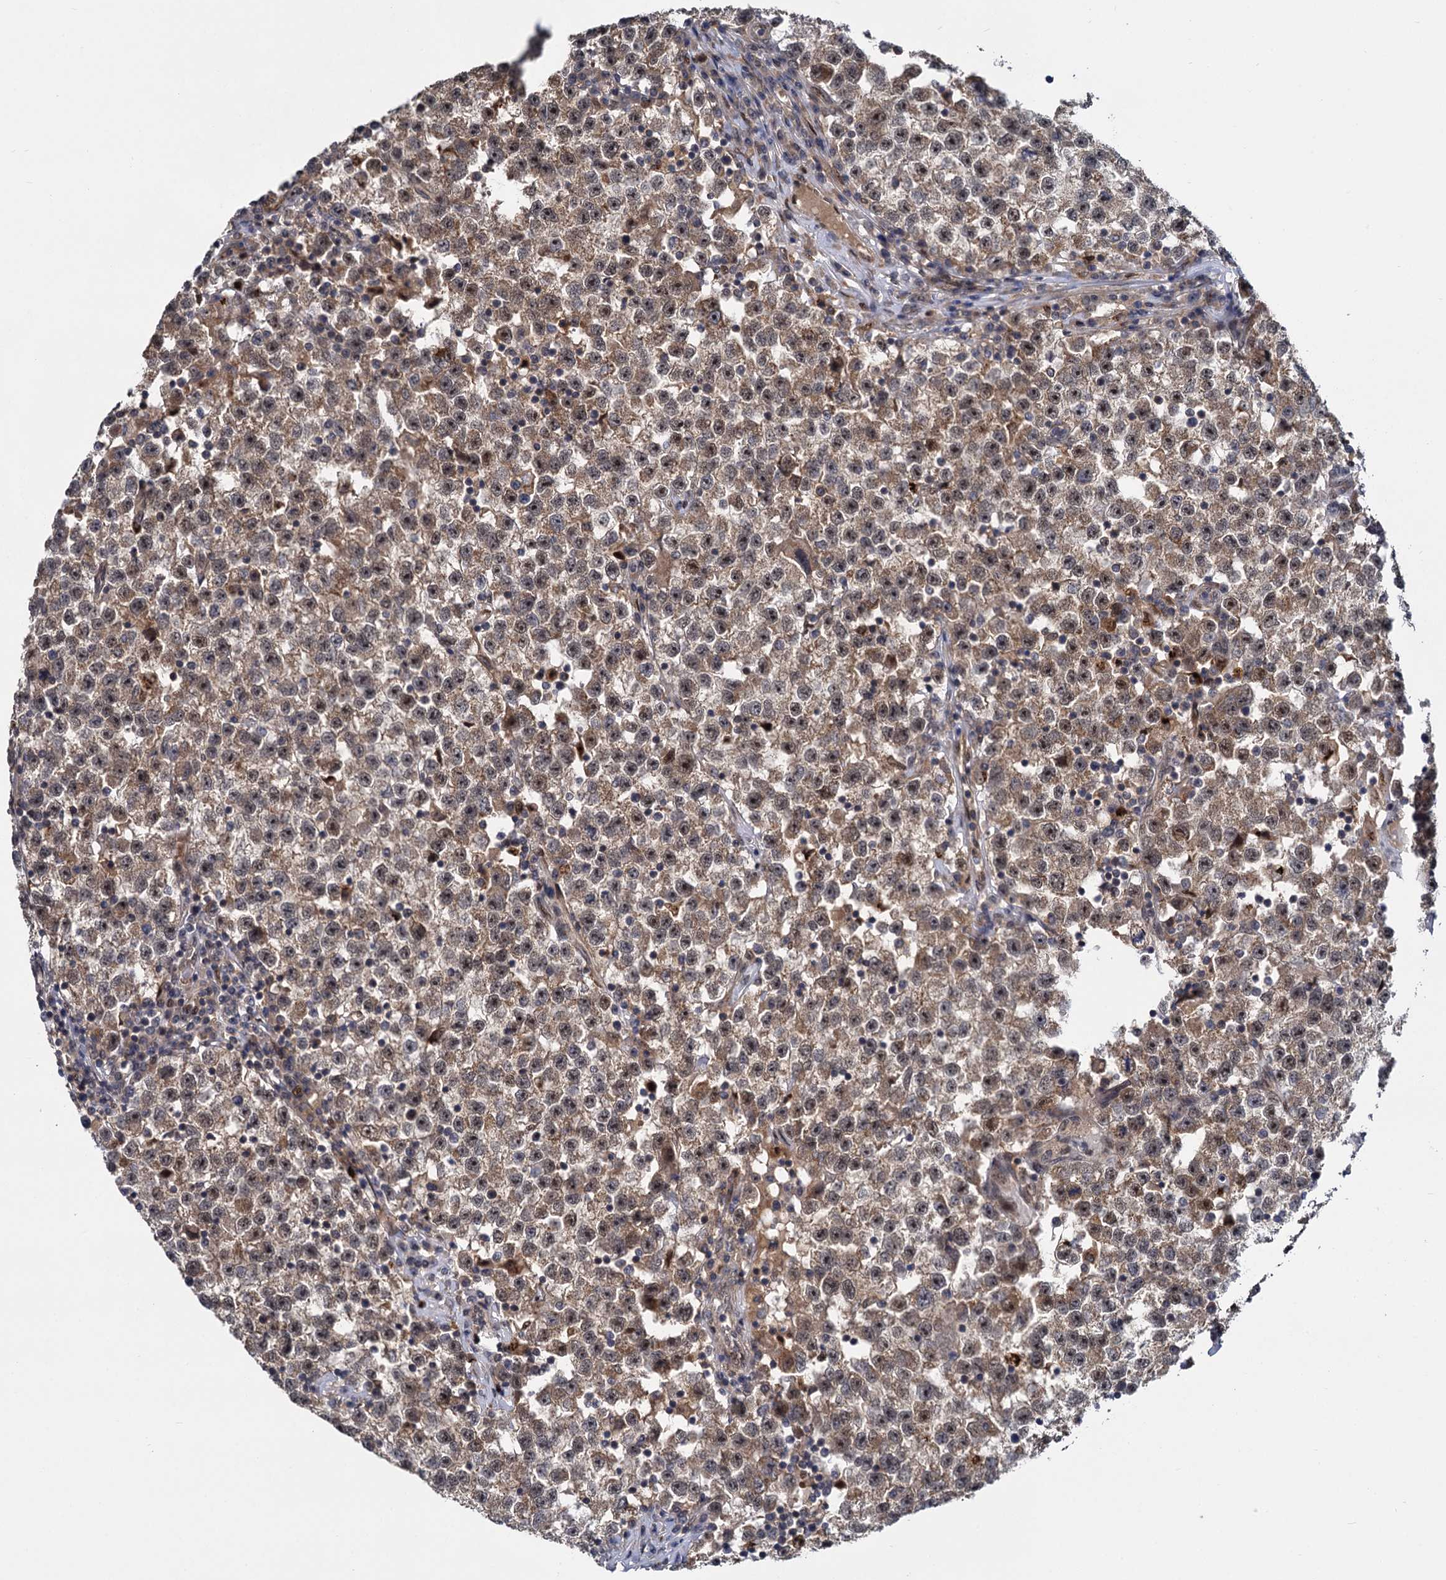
{"staining": {"intensity": "moderate", "quantity": ">75%", "location": "cytoplasmic/membranous,nuclear"}, "tissue": "testis cancer", "cell_type": "Tumor cells", "image_type": "cancer", "snomed": [{"axis": "morphology", "description": "Seminoma, NOS"}, {"axis": "topography", "description": "Testis"}], "caption": "DAB (3,3'-diaminobenzidine) immunohistochemical staining of testis cancer (seminoma) shows moderate cytoplasmic/membranous and nuclear protein staining in approximately >75% of tumor cells.", "gene": "GAL3ST4", "patient": {"sex": "male", "age": 22}}